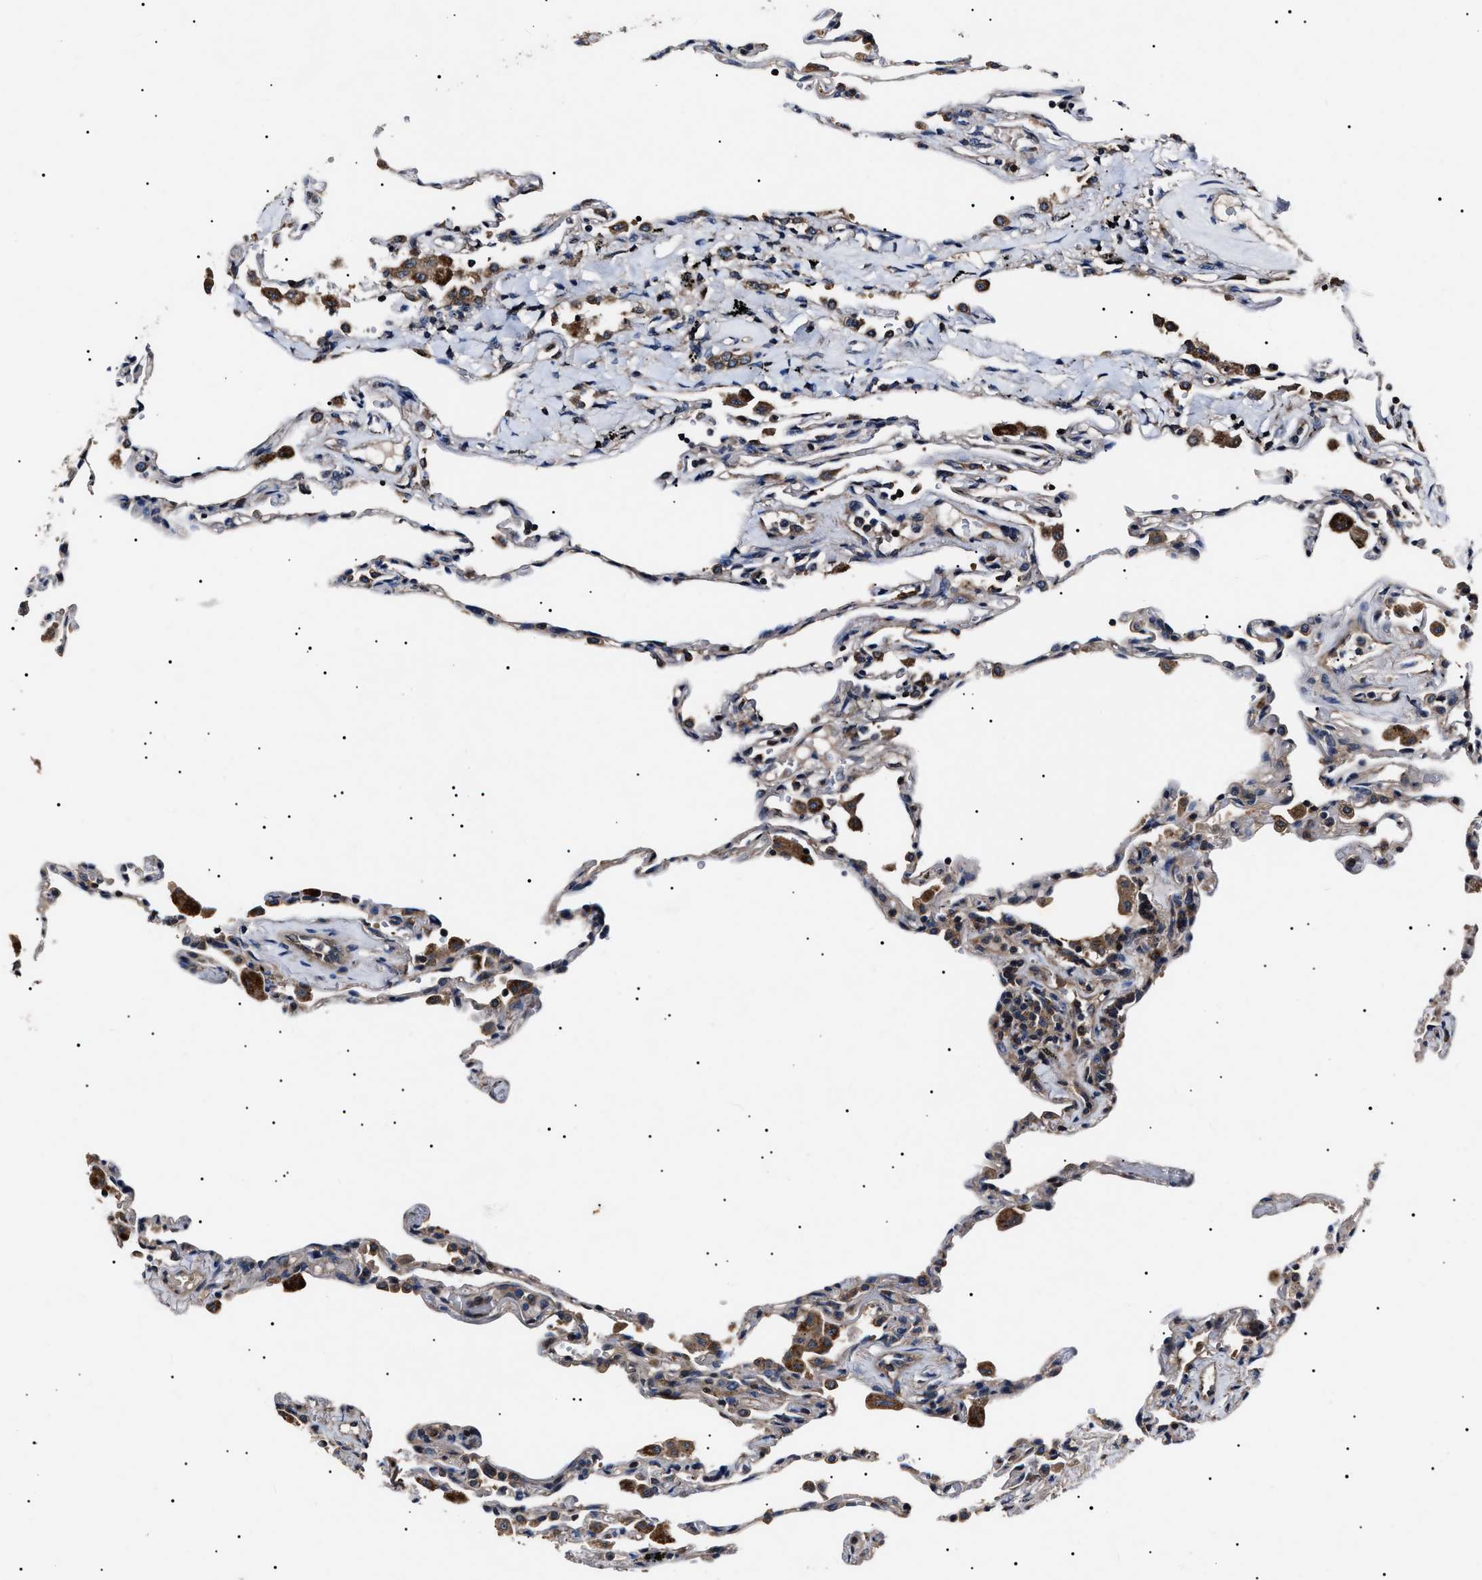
{"staining": {"intensity": "moderate", "quantity": "<25%", "location": "cytoplasmic/membranous"}, "tissue": "lung", "cell_type": "Alveolar cells", "image_type": "normal", "snomed": [{"axis": "morphology", "description": "Normal tissue, NOS"}, {"axis": "topography", "description": "Lung"}], "caption": "Protein staining by immunohistochemistry (IHC) displays moderate cytoplasmic/membranous expression in approximately <25% of alveolar cells in unremarkable lung.", "gene": "CCT8", "patient": {"sex": "male", "age": 59}}